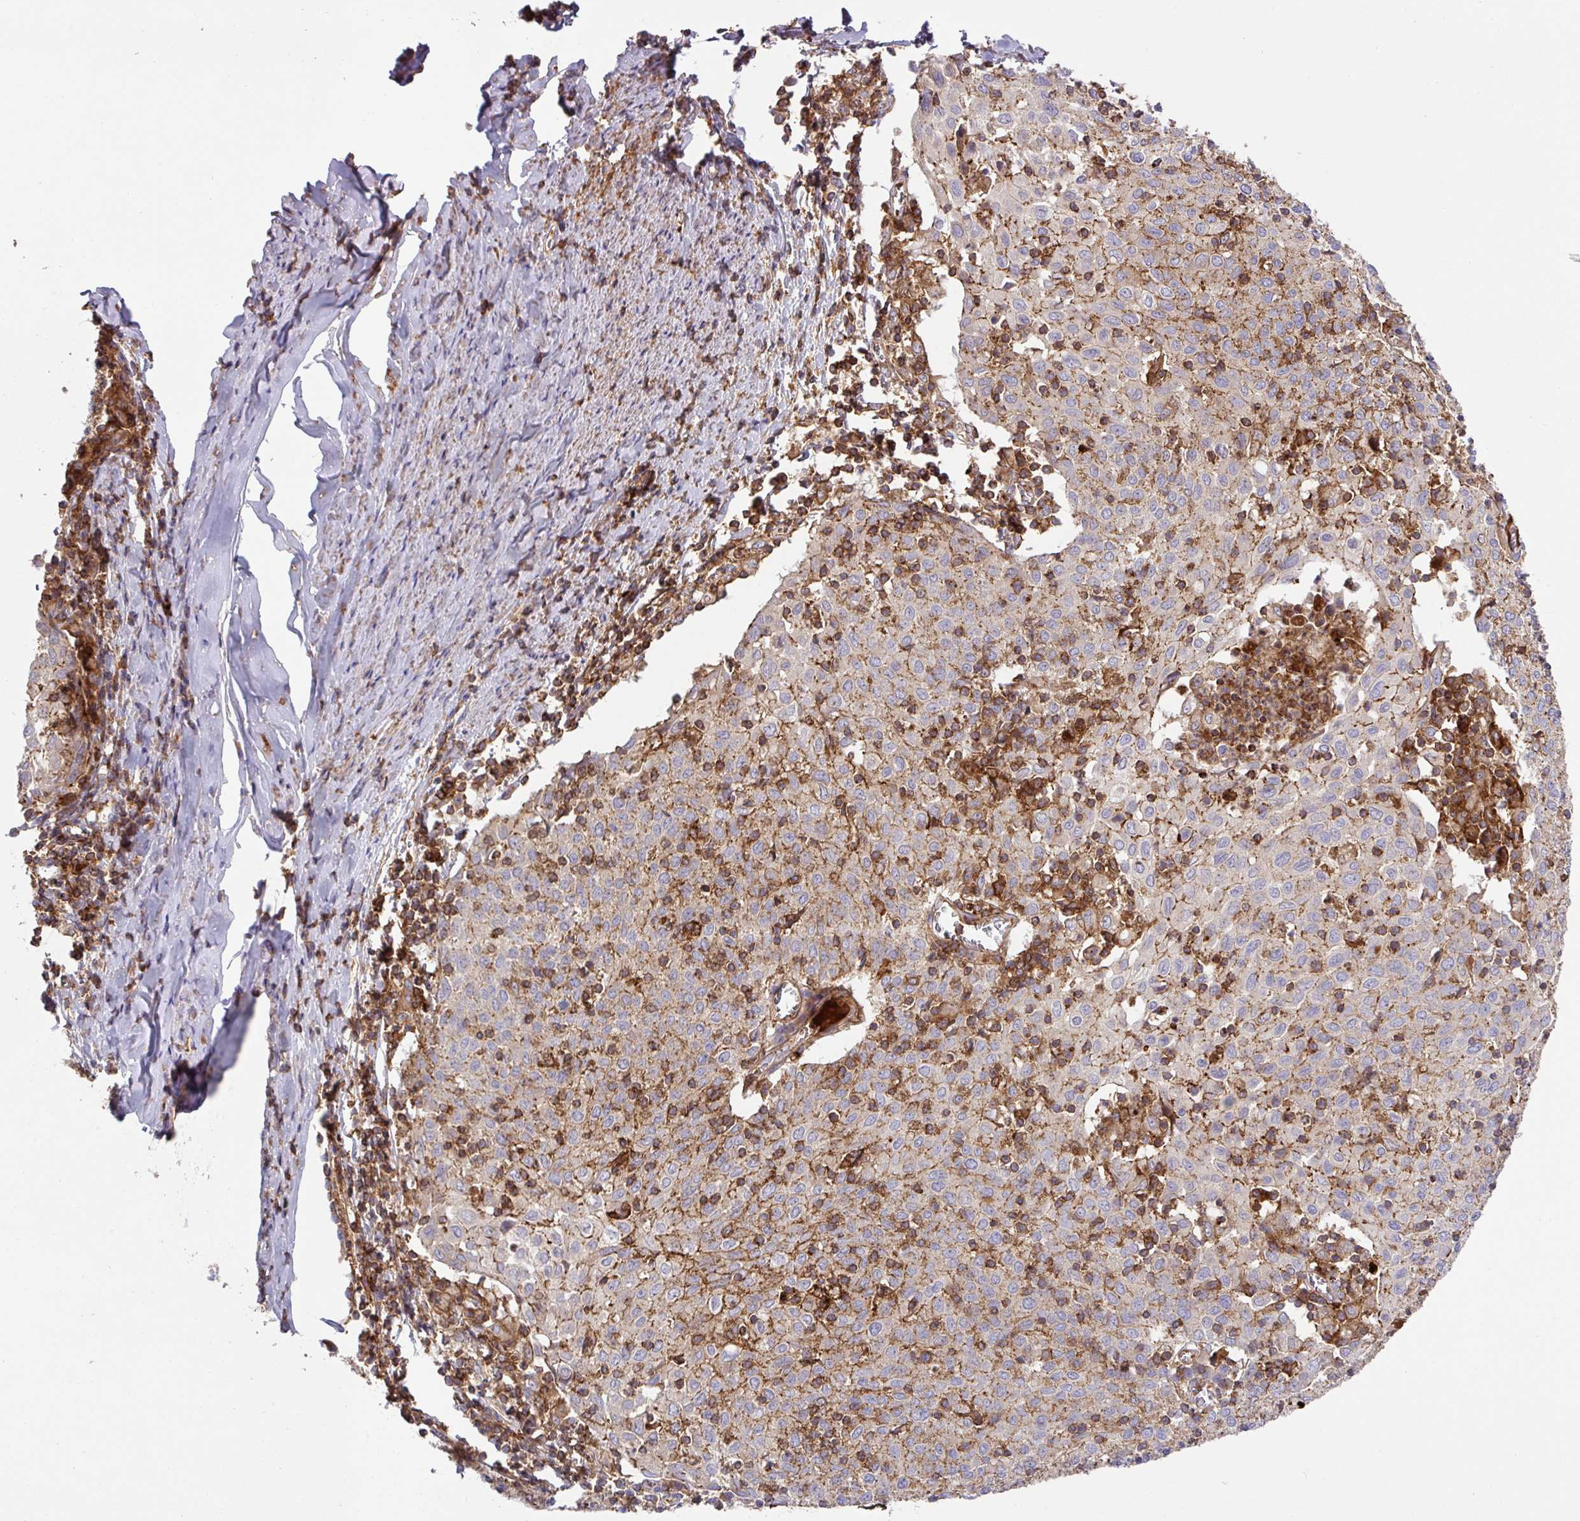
{"staining": {"intensity": "negative", "quantity": "none", "location": "none"}, "tissue": "cervical cancer", "cell_type": "Tumor cells", "image_type": "cancer", "snomed": [{"axis": "morphology", "description": "Squamous cell carcinoma, NOS"}, {"axis": "topography", "description": "Cervix"}], "caption": "Immunohistochemistry image of human cervical cancer stained for a protein (brown), which exhibits no staining in tumor cells.", "gene": "RIC1", "patient": {"sex": "female", "age": 52}}